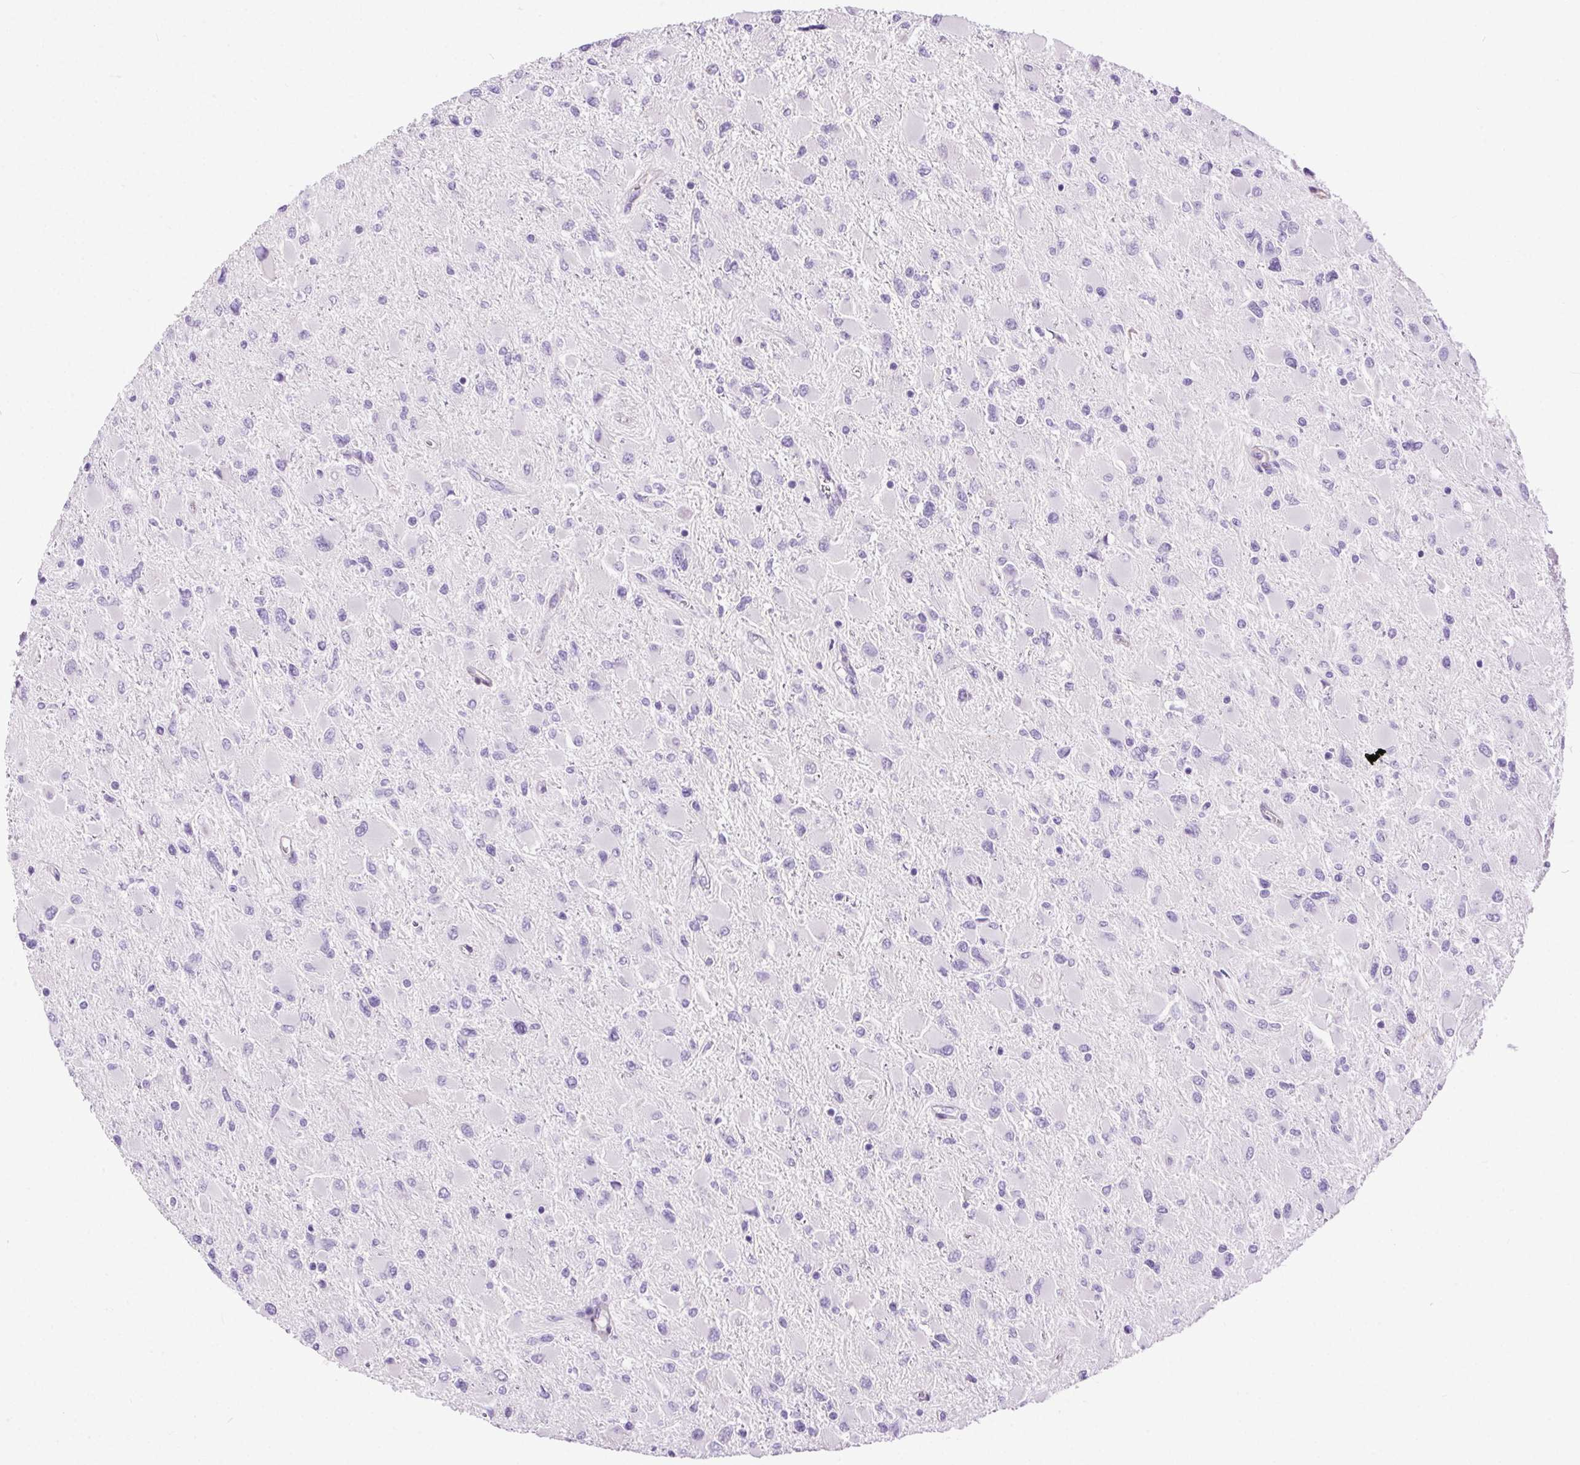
{"staining": {"intensity": "negative", "quantity": "none", "location": "none"}, "tissue": "glioma", "cell_type": "Tumor cells", "image_type": "cancer", "snomed": [{"axis": "morphology", "description": "Glioma, malignant, High grade"}, {"axis": "topography", "description": "Cerebral cortex"}], "caption": "Tumor cells show no significant expression in glioma.", "gene": "SHCBP1L", "patient": {"sex": "female", "age": 36}}